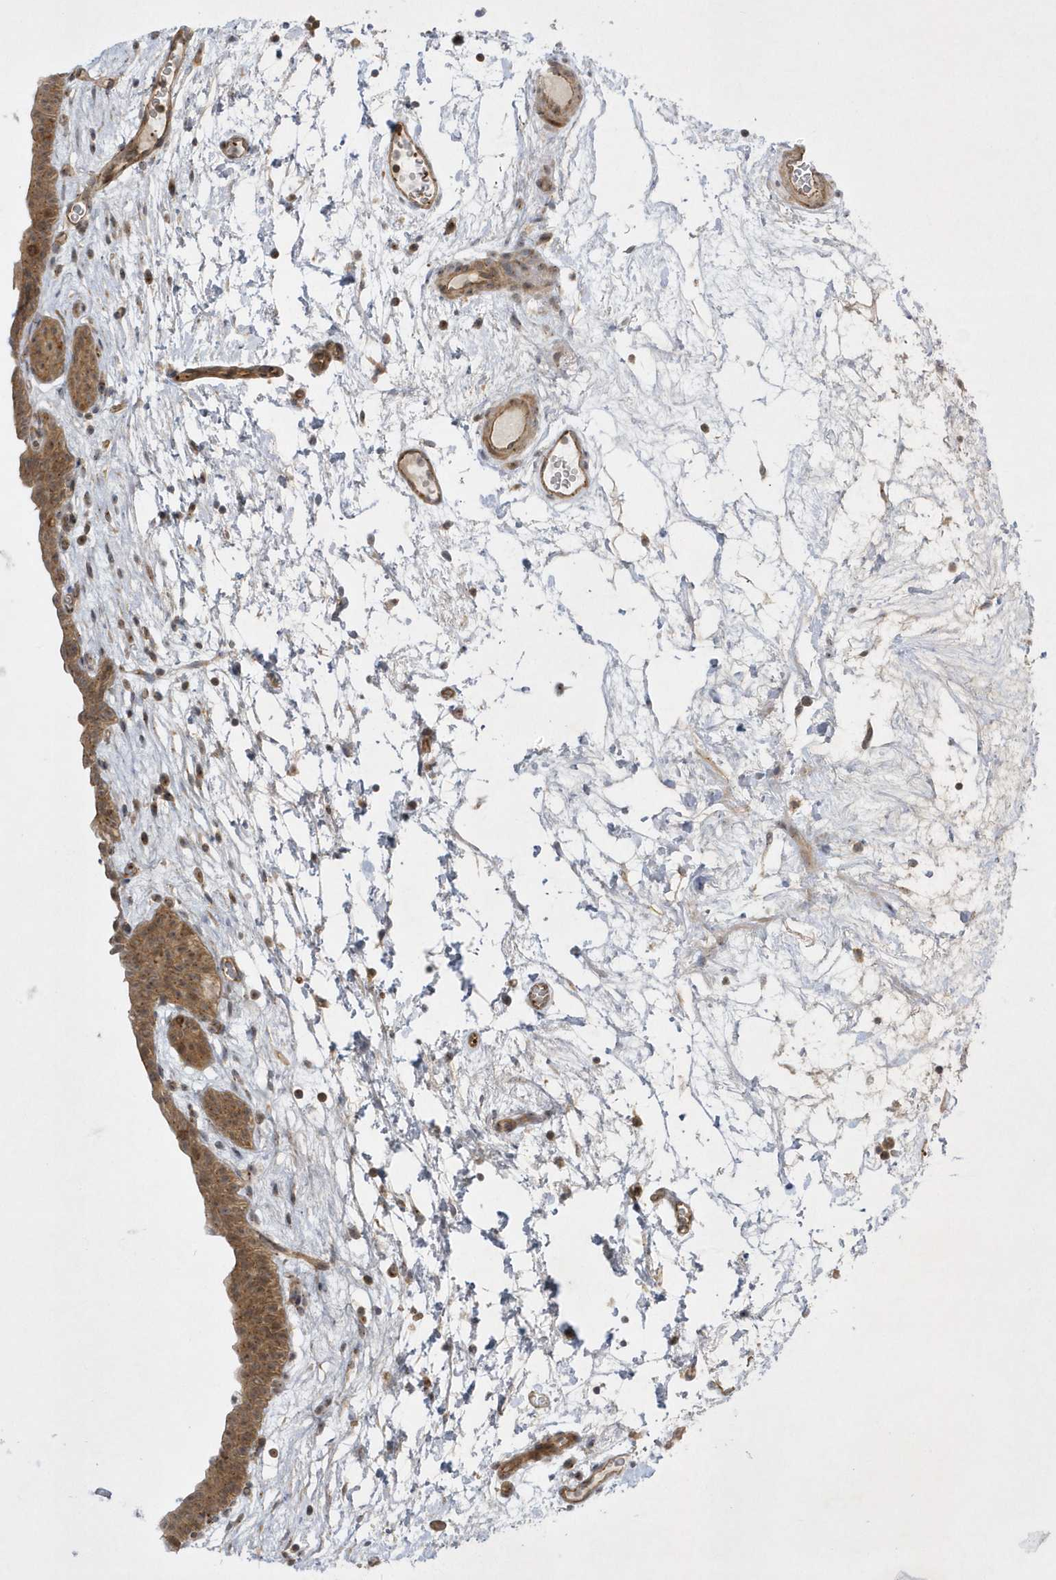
{"staining": {"intensity": "moderate", "quantity": ">75%", "location": "cytoplasmic/membranous,nuclear"}, "tissue": "urinary bladder", "cell_type": "Urothelial cells", "image_type": "normal", "snomed": [{"axis": "morphology", "description": "Normal tissue, NOS"}, {"axis": "topography", "description": "Urinary bladder"}], "caption": "Protein expression analysis of benign urinary bladder exhibits moderate cytoplasmic/membranous,nuclear staining in about >75% of urothelial cells. (brown staining indicates protein expression, while blue staining denotes nuclei).", "gene": "NAF1", "patient": {"sex": "male", "age": 83}}